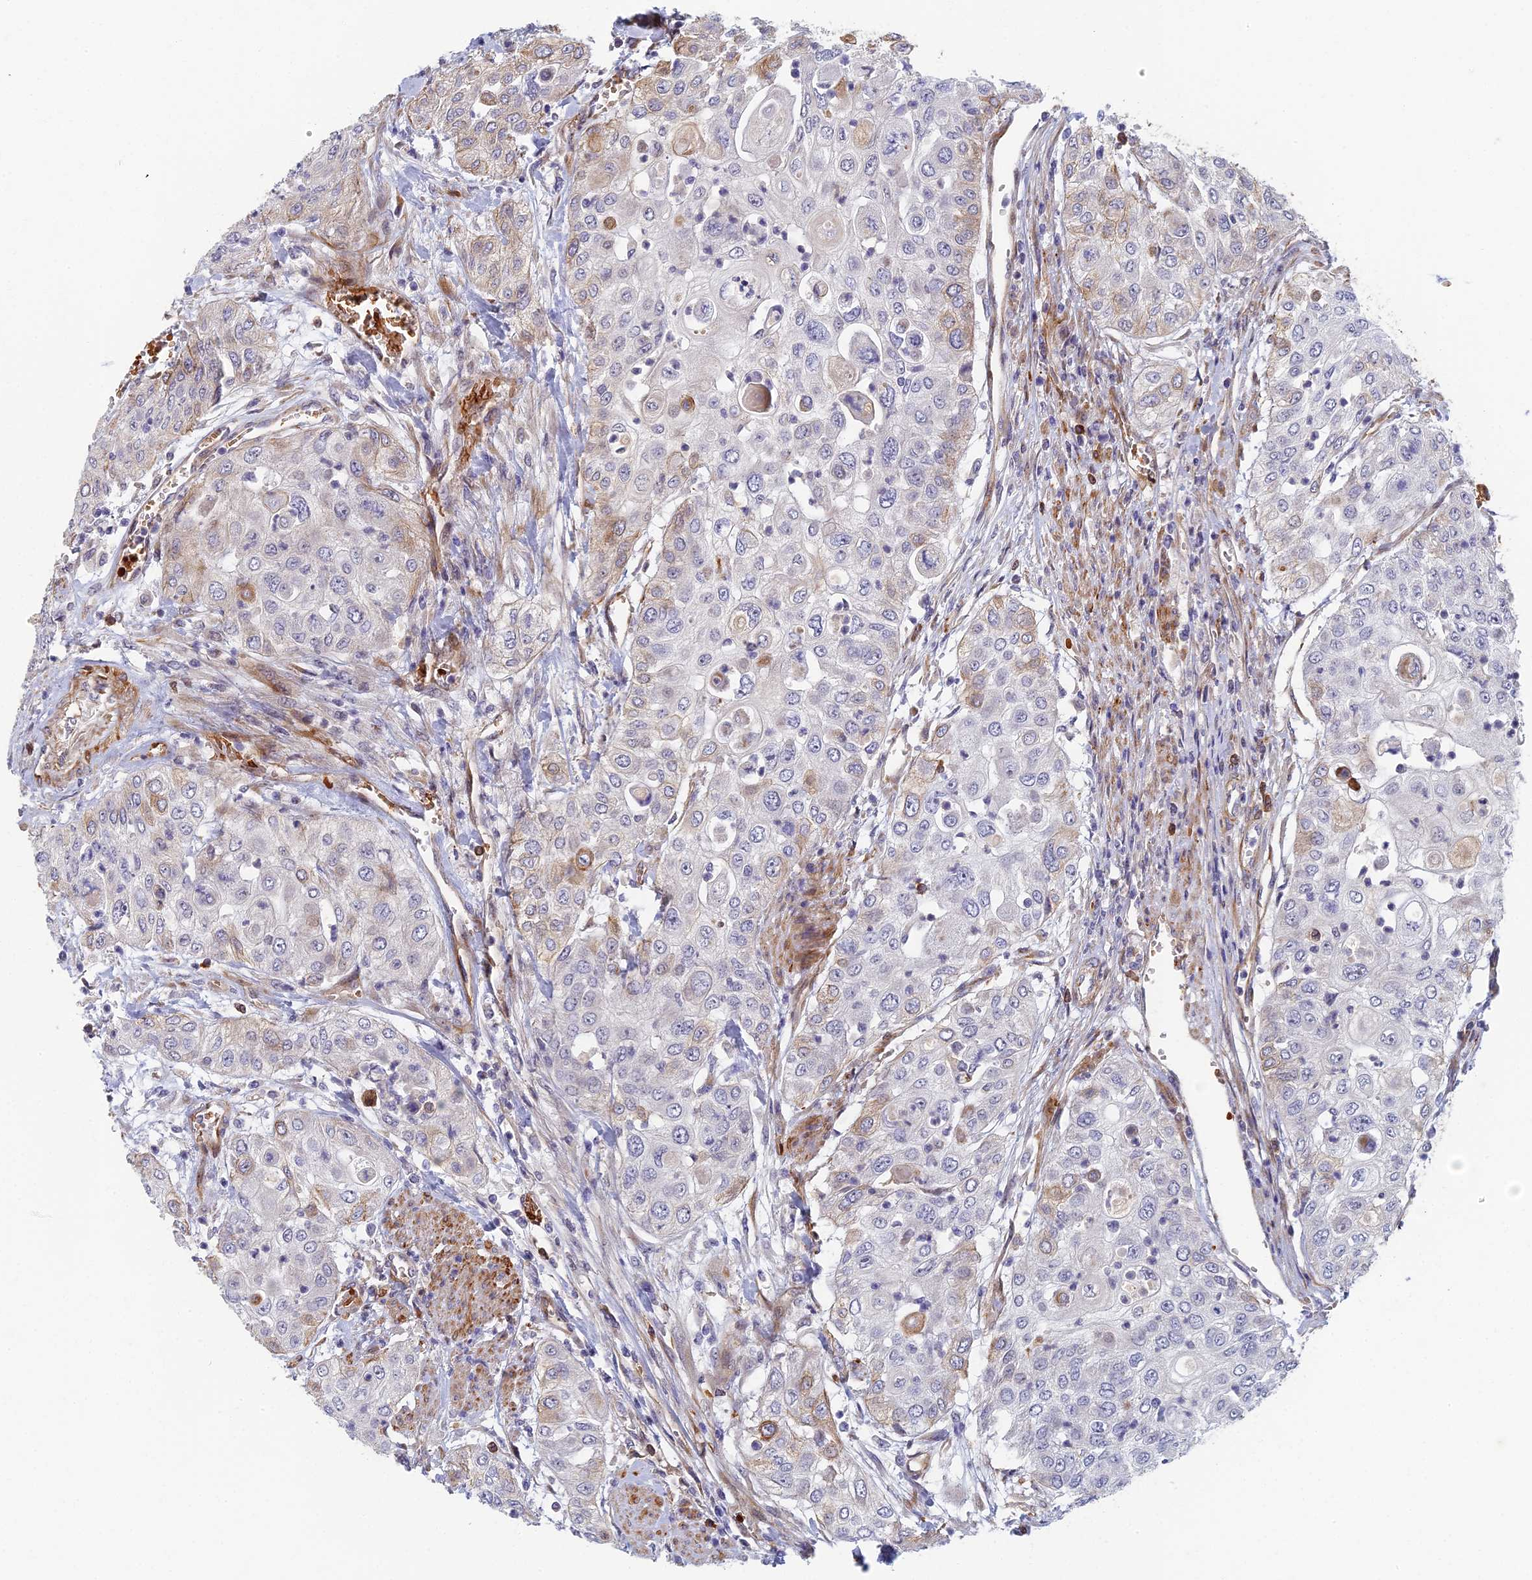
{"staining": {"intensity": "weak", "quantity": "<25%", "location": "cytoplasmic/membranous"}, "tissue": "urothelial cancer", "cell_type": "Tumor cells", "image_type": "cancer", "snomed": [{"axis": "morphology", "description": "Urothelial carcinoma, High grade"}, {"axis": "topography", "description": "Urinary bladder"}], "caption": "This photomicrograph is of urothelial carcinoma (high-grade) stained with immunohistochemistry (IHC) to label a protein in brown with the nuclei are counter-stained blue. There is no staining in tumor cells. (DAB (3,3'-diaminobenzidine) immunohistochemistry with hematoxylin counter stain).", "gene": "ABCB10", "patient": {"sex": "female", "age": 79}}